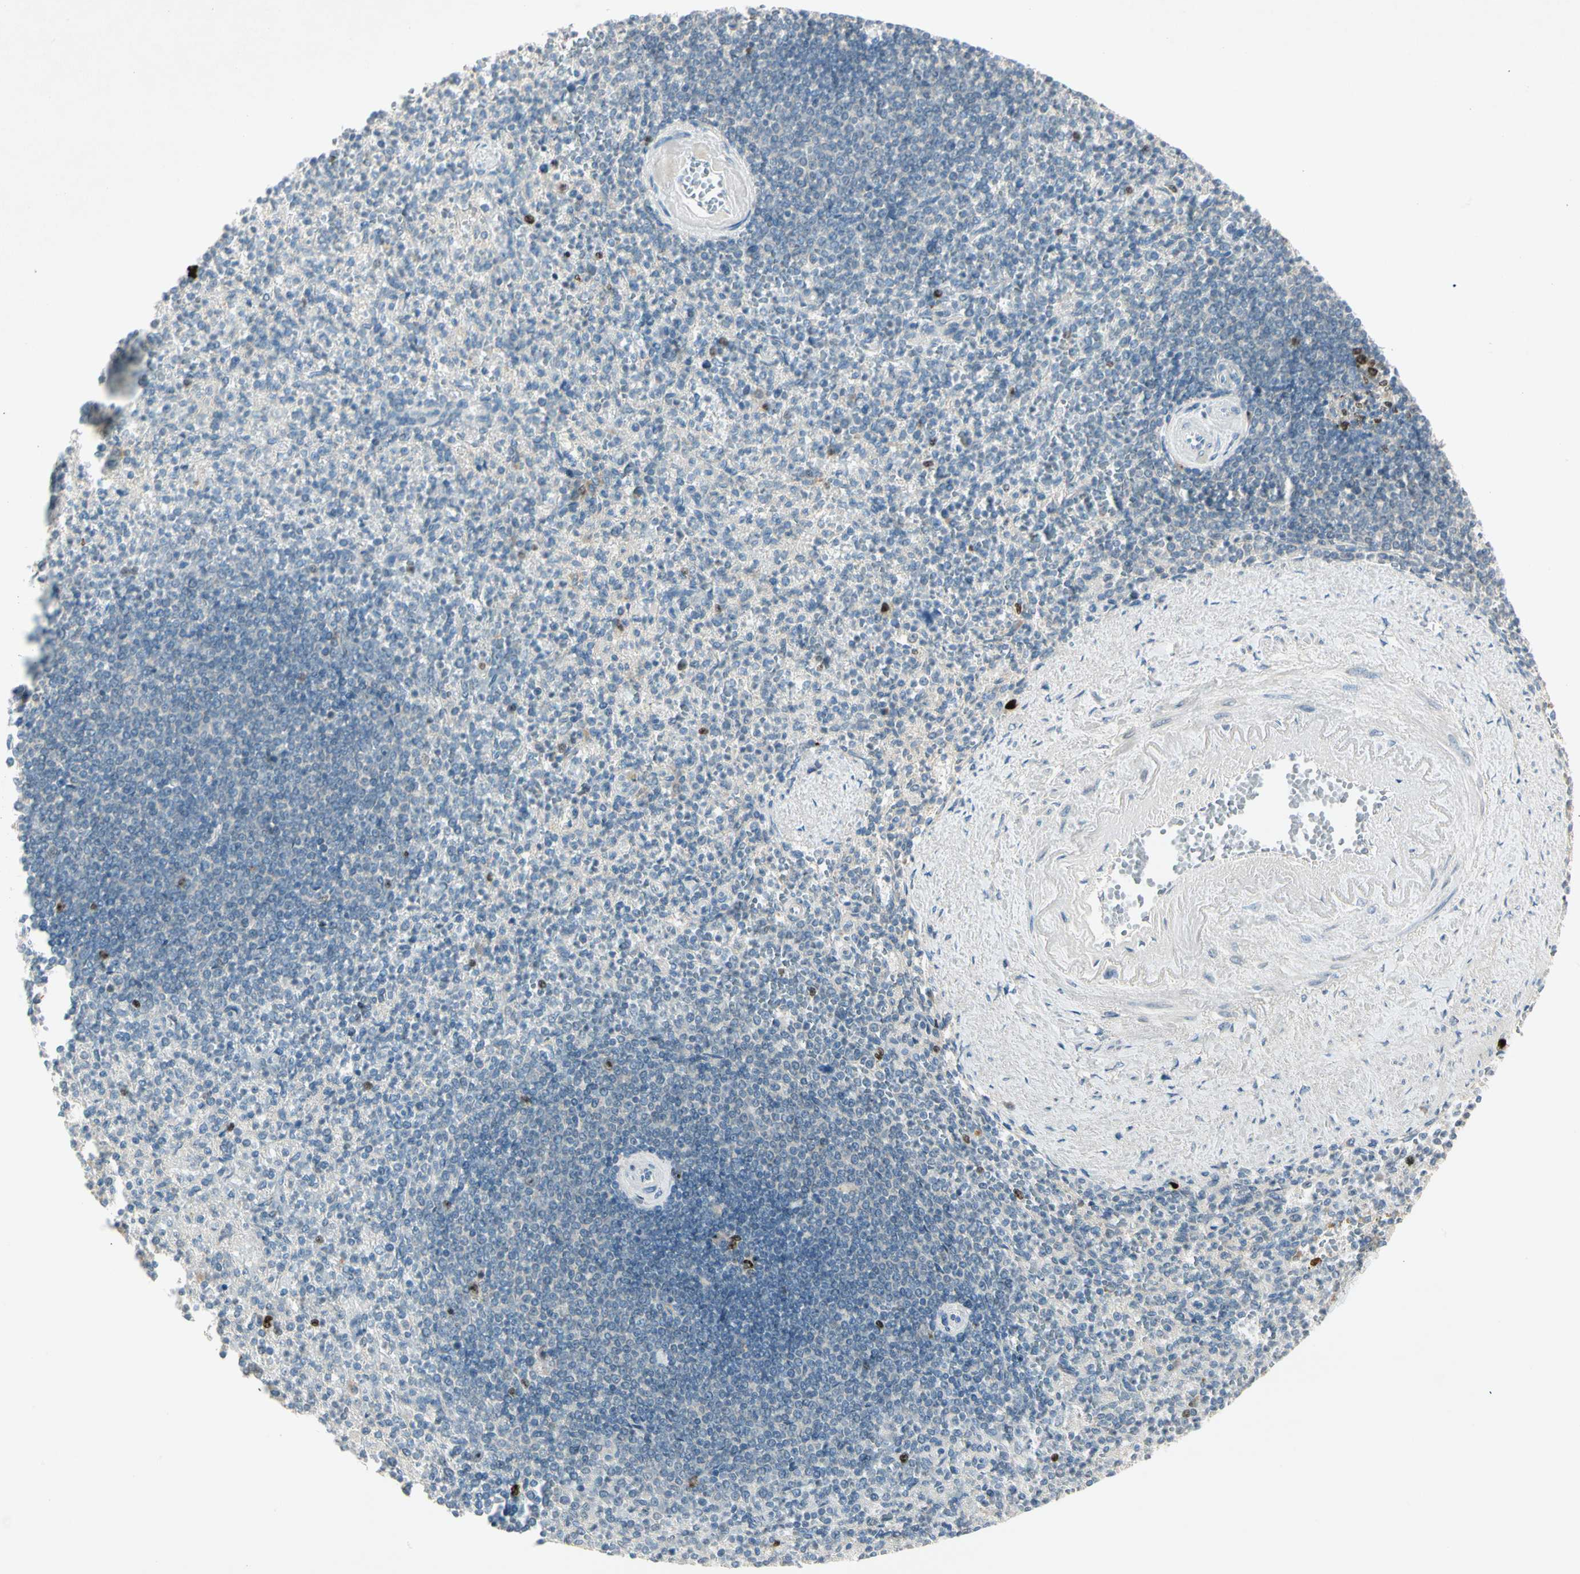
{"staining": {"intensity": "strong", "quantity": "<25%", "location": "nuclear"}, "tissue": "spleen", "cell_type": "Cells in red pulp", "image_type": "normal", "snomed": [{"axis": "morphology", "description": "Normal tissue, NOS"}, {"axis": "topography", "description": "Spleen"}], "caption": "A medium amount of strong nuclear positivity is appreciated in approximately <25% of cells in red pulp in unremarkable spleen.", "gene": "PITX1", "patient": {"sex": "female", "age": 74}}